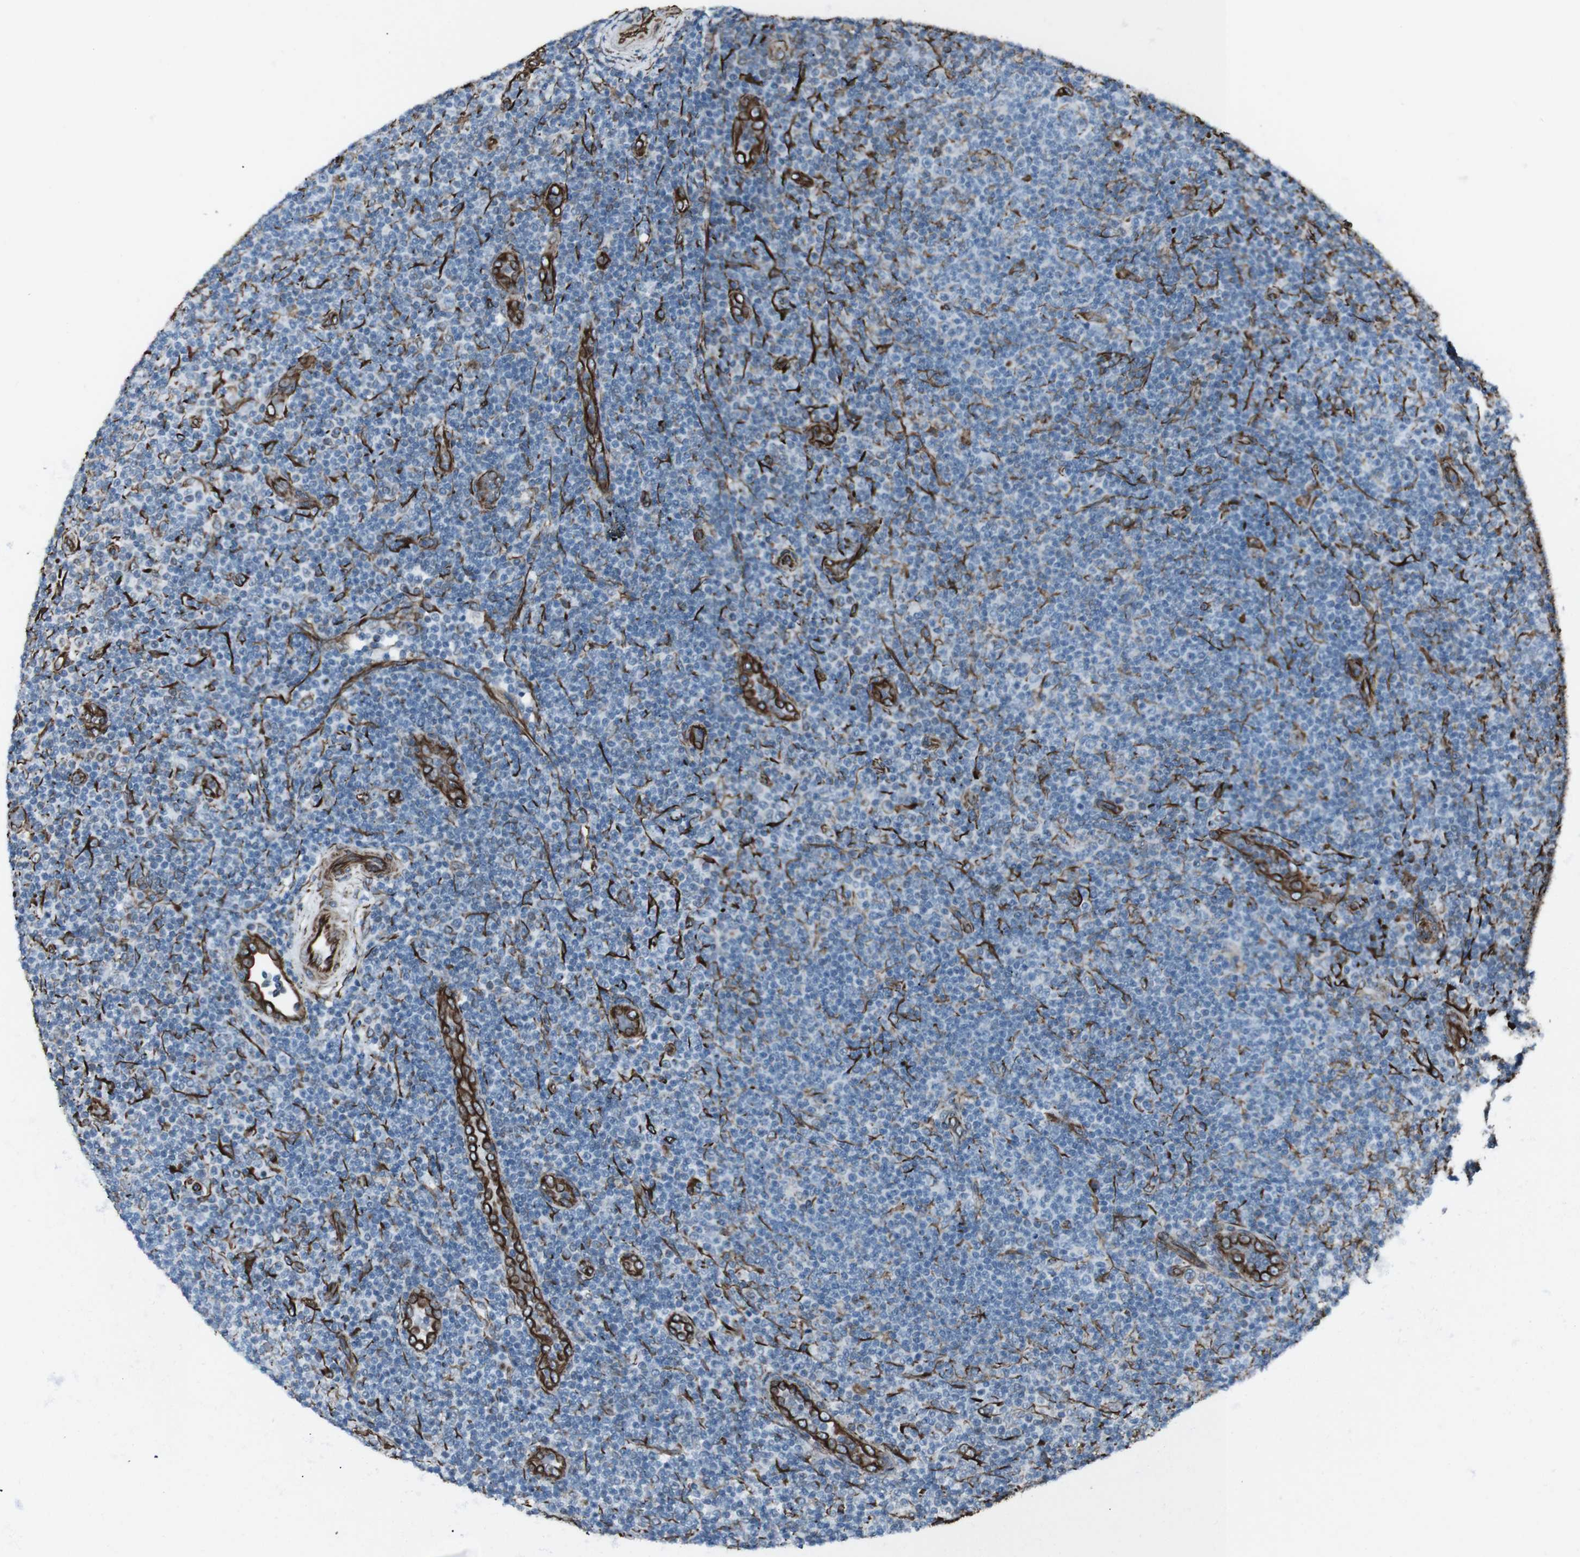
{"staining": {"intensity": "negative", "quantity": "none", "location": "none"}, "tissue": "lymphoma", "cell_type": "Tumor cells", "image_type": "cancer", "snomed": [{"axis": "morphology", "description": "Malignant lymphoma, non-Hodgkin's type, Low grade"}, {"axis": "topography", "description": "Lymph node"}], "caption": "High magnification brightfield microscopy of lymphoma stained with DAB (3,3'-diaminobenzidine) (brown) and counterstained with hematoxylin (blue): tumor cells show no significant staining. (DAB immunohistochemistry visualized using brightfield microscopy, high magnification).", "gene": "ZDHHC6", "patient": {"sex": "male", "age": 83}}